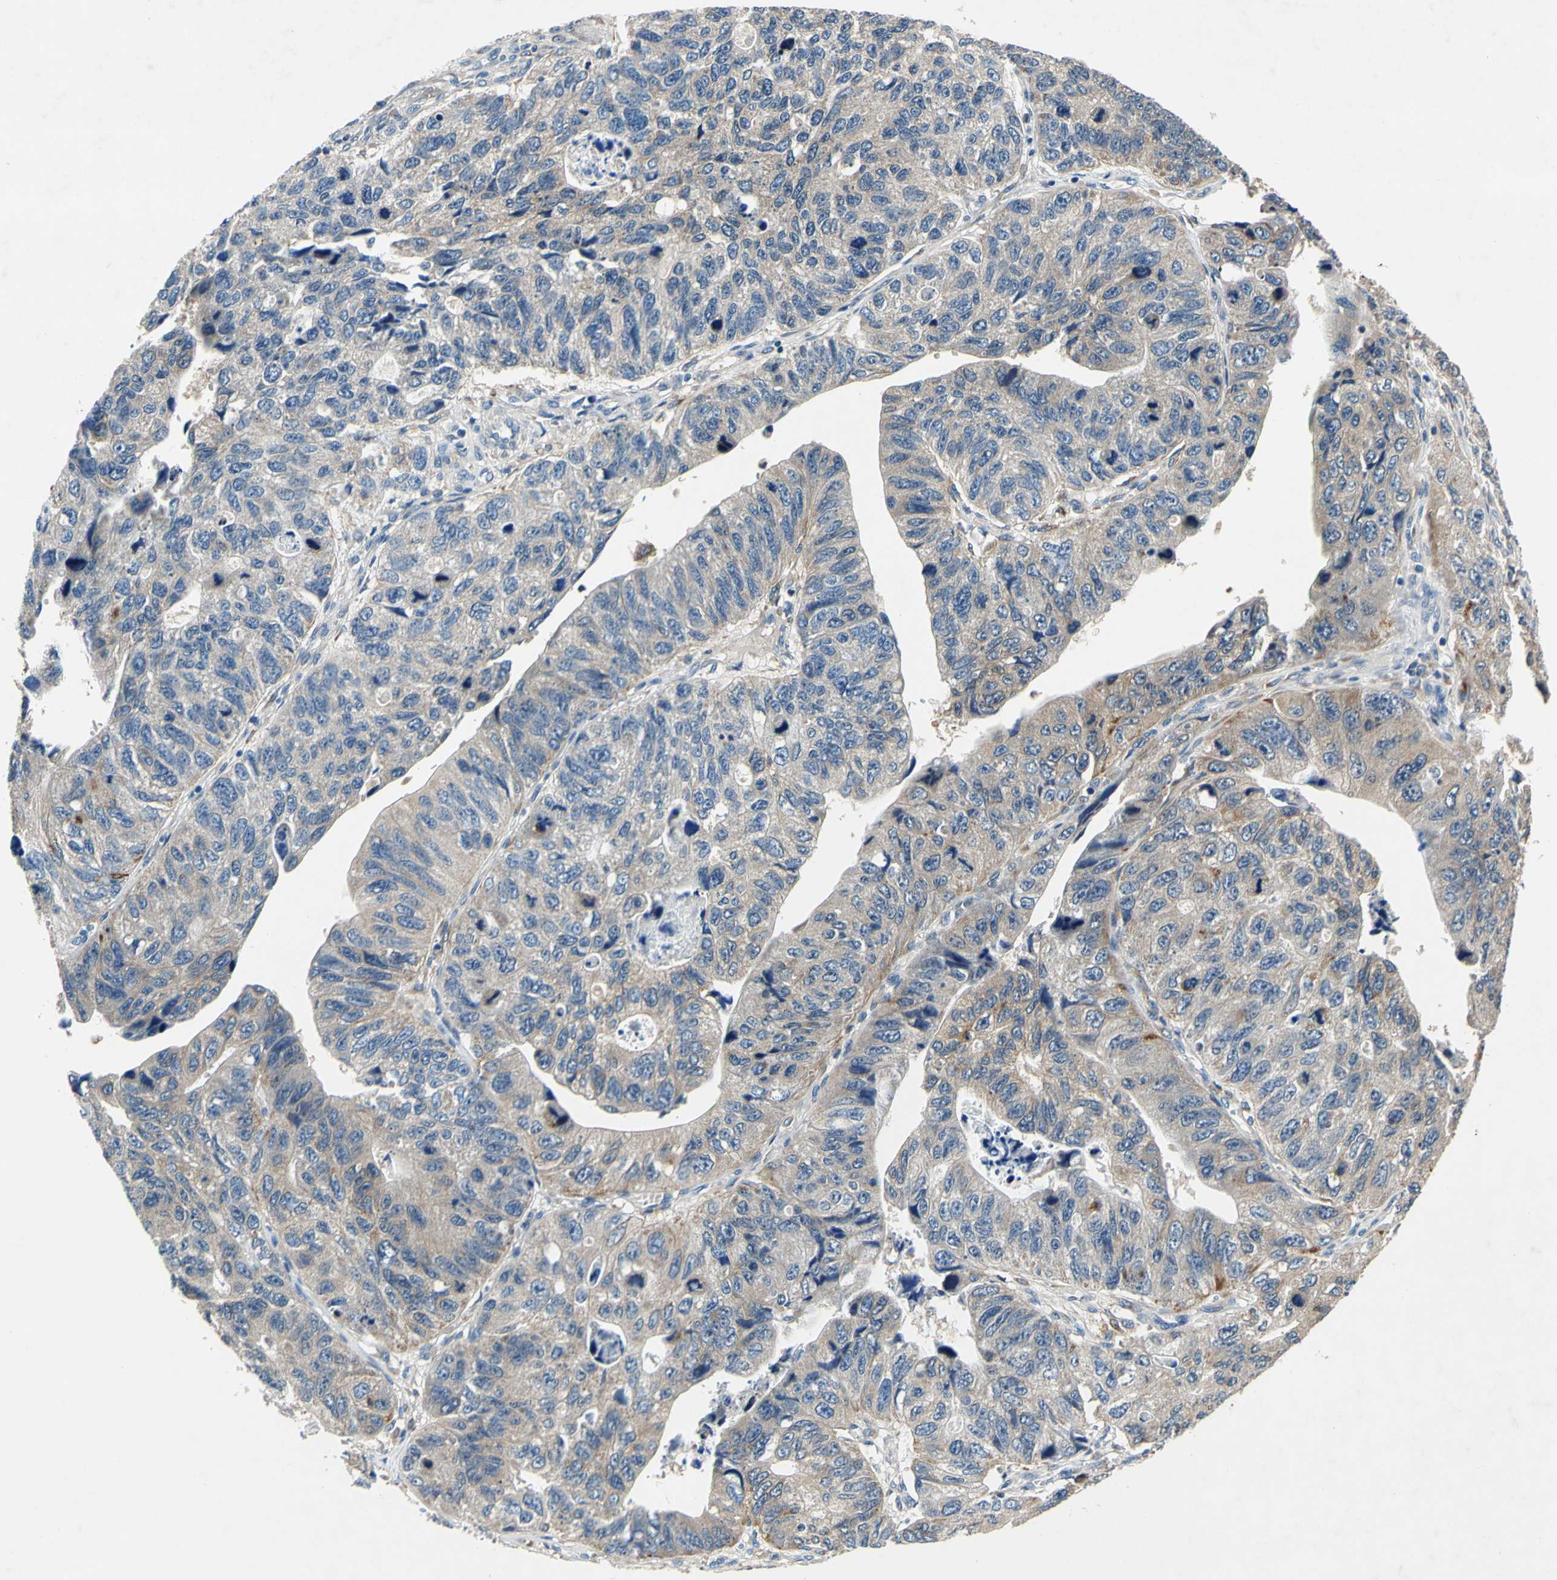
{"staining": {"intensity": "moderate", "quantity": "25%-75%", "location": "cytoplasmic/membranous"}, "tissue": "stomach cancer", "cell_type": "Tumor cells", "image_type": "cancer", "snomed": [{"axis": "morphology", "description": "Adenocarcinoma, NOS"}, {"axis": "topography", "description": "Stomach"}], "caption": "A micrograph of human stomach cancer (adenocarcinoma) stained for a protein demonstrates moderate cytoplasmic/membranous brown staining in tumor cells.", "gene": "PLA2G4A", "patient": {"sex": "male", "age": 59}}